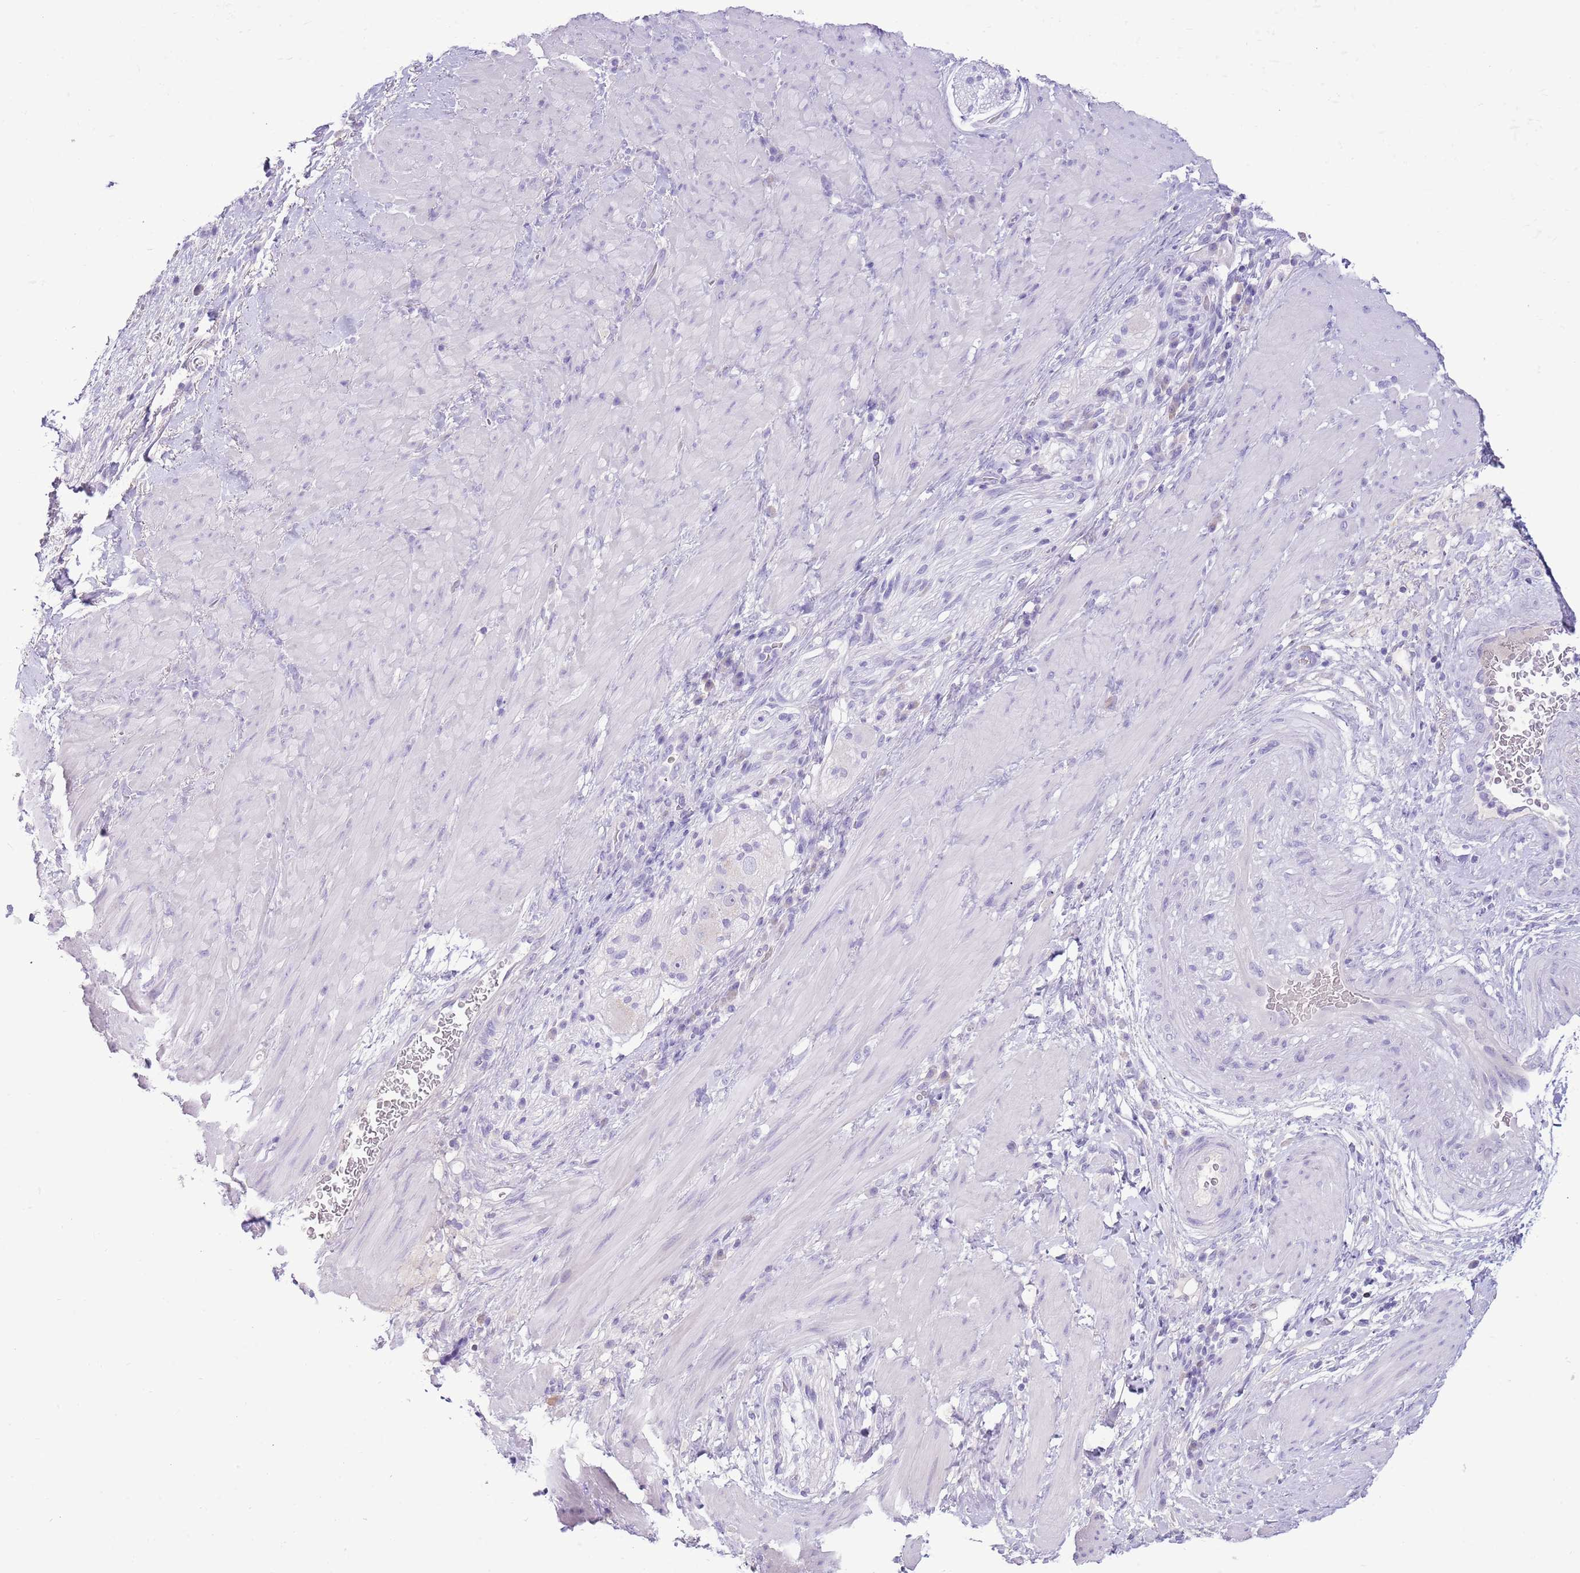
{"staining": {"intensity": "negative", "quantity": "none", "location": "none"}, "tissue": "stomach cancer", "cell_type": "Tumor cells", "image_type": "cancer", "snomed": [{"axis": "morphology", "description": "Normal tissue, NOS"}, {"axis": "morphology", "description": "Adenocarcinoma, NOS"}, {"axis": "topography", "description": "Stomach"}], "caption": "Immunohistochemical staining of stomach adenocarcinoma demonstrates no significant positivity in tumor cells.", "gene": "TOX2", "patient": {"sex": "female", "age": 64}}